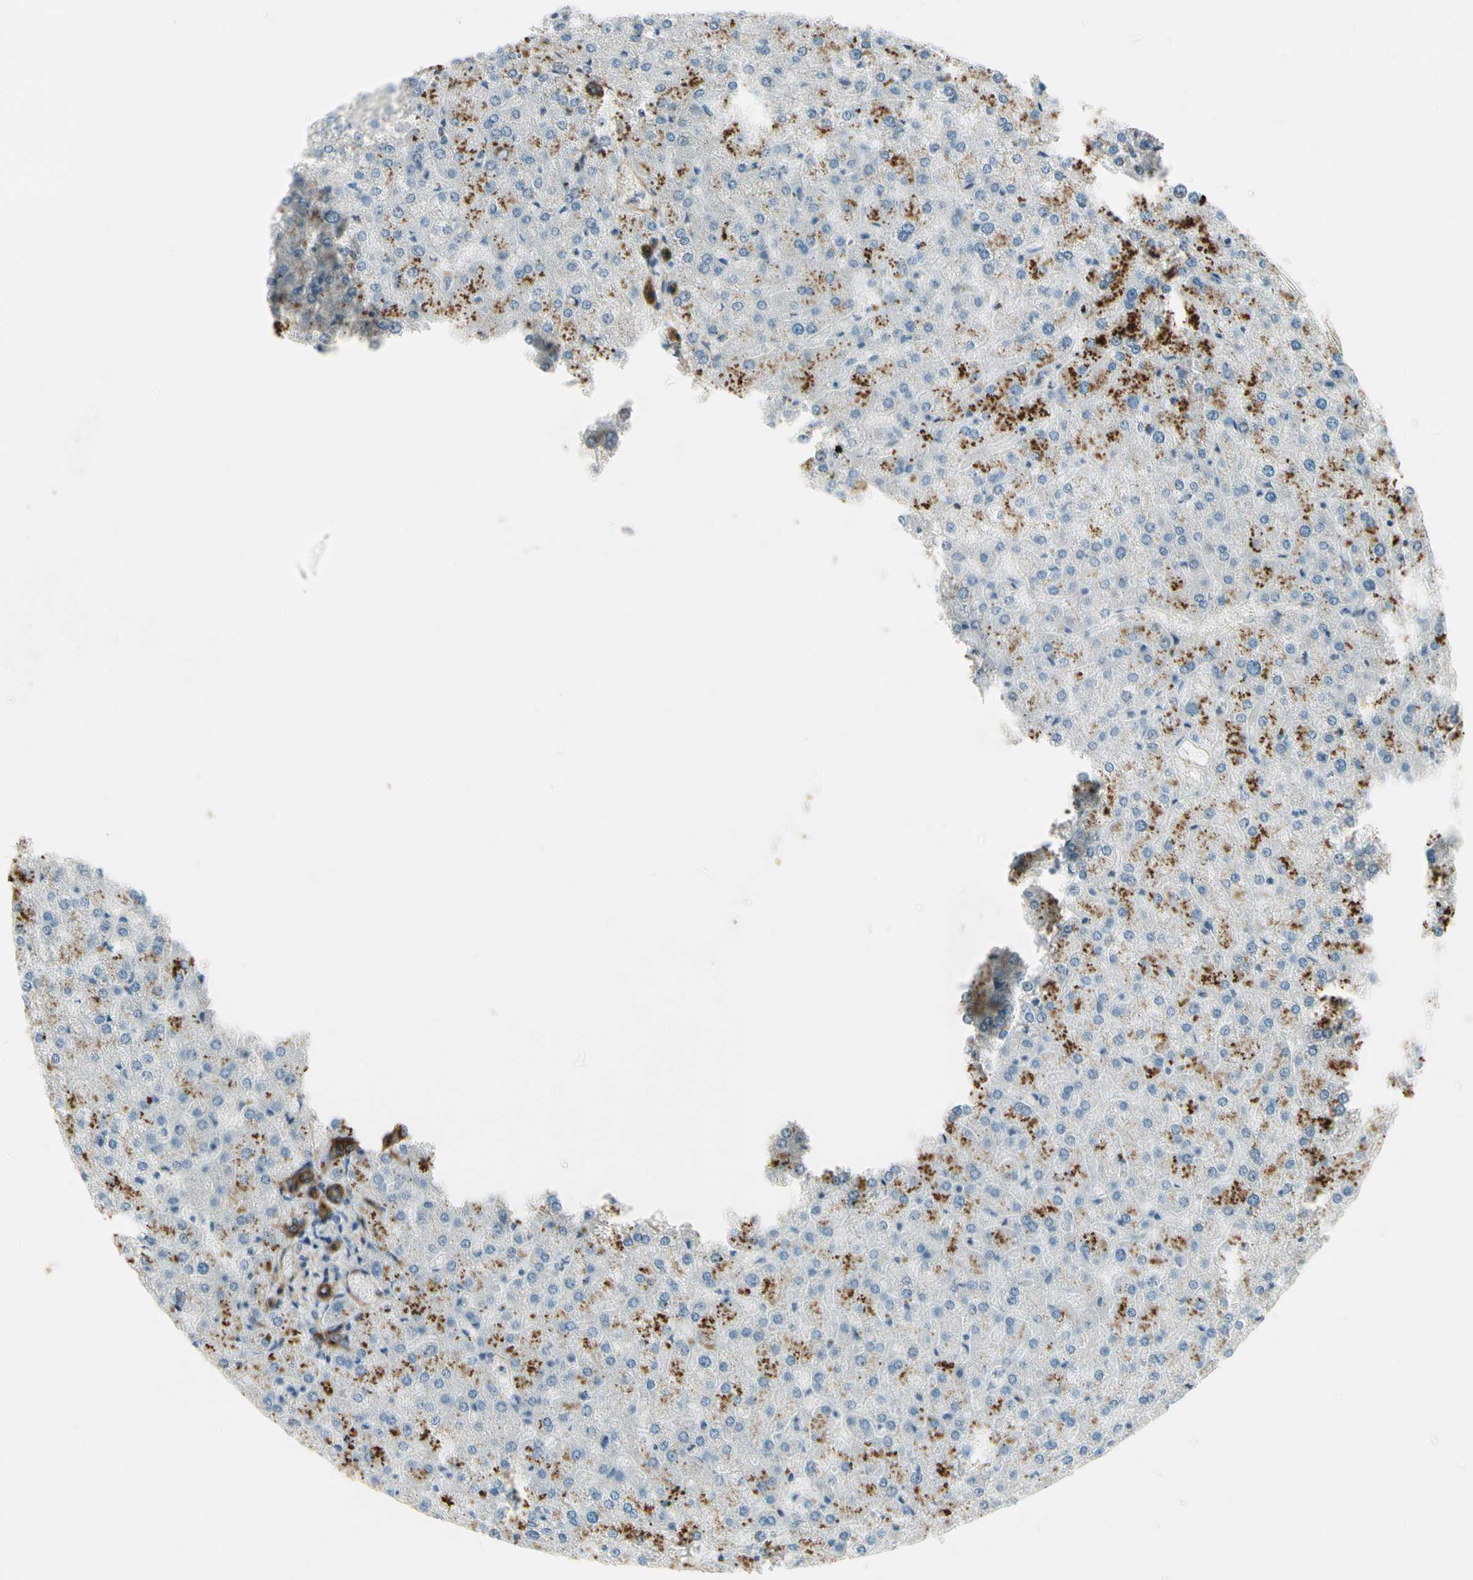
{"staining": {"intensity": "weak", "quantity": ">75%", "location": "cytoplasmic/membranous"}, "tissue": "liver", "cell_type": "Cholangiocytes", "image_type": "normal", "snomed": [{"axis": "morphology", "description": "Normal tissue, NOS"}, {"axis": "topography", "description": "Liver"}], "caption": "A low amount of weak cytoplasmic/membranous positivity is appreciated in approximately >75% of cholangiocytes in normal liver.", "gene": "ITGA3", "patient": {"sex": "female", "age": 32}}